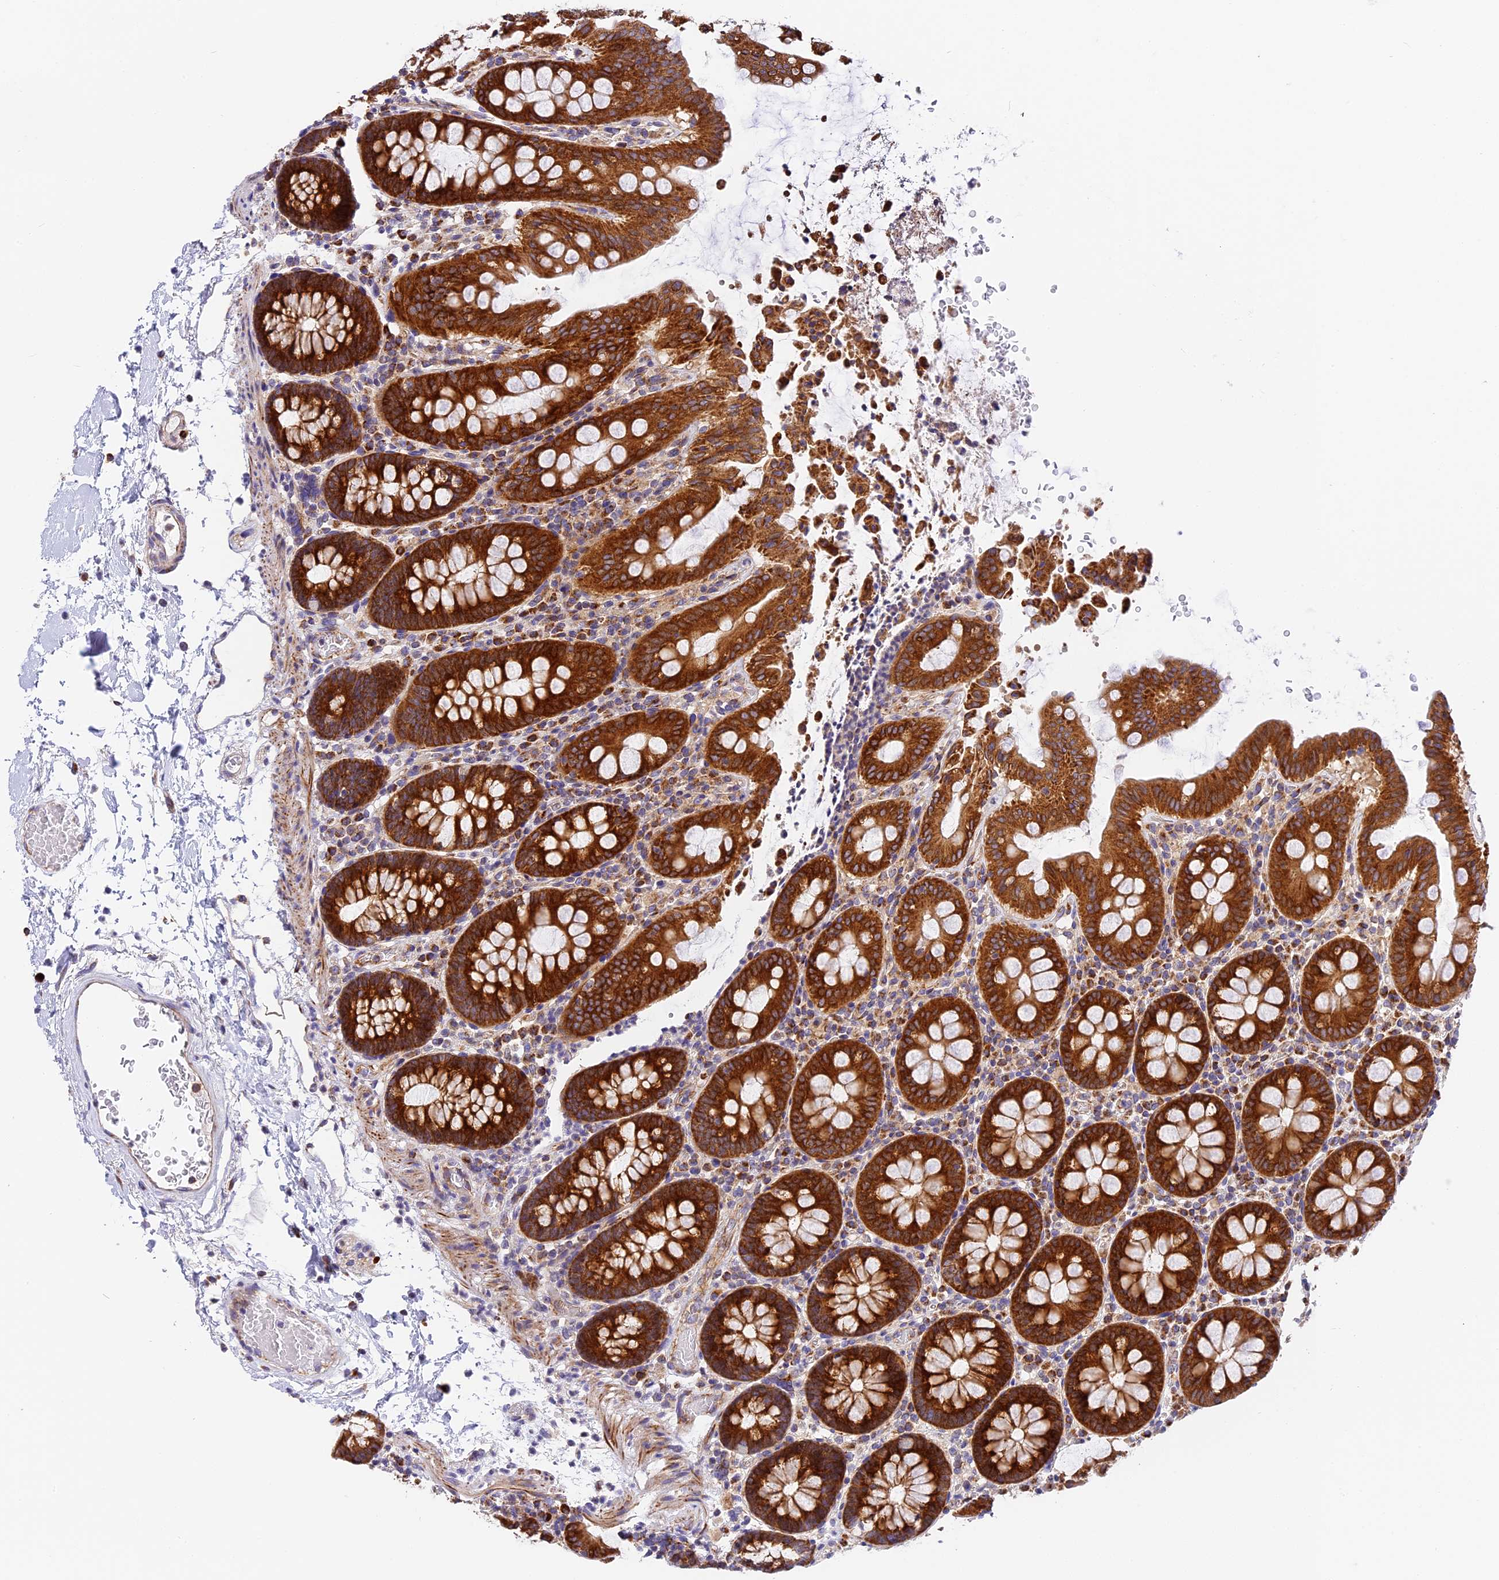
{"staining": {"intensity": "moderate", "quantity": ">75%", "location": "cytoplasmic/membranous"}, "tissue": "colon", "cell_type": "Endothelial cells", "image_type": "normal", "snomed": [{"axis": "morphology", "description": "Normal tissue, NOS"}, {"axis": "topography", "description": "Colon"}], "caption": "A brown stain shows moderate cytoplasmic/membranous staining of a protein in endothelial cells of benign colon.", "gene": "MRAS", "patient": {"sex": "male", "age": 75}}